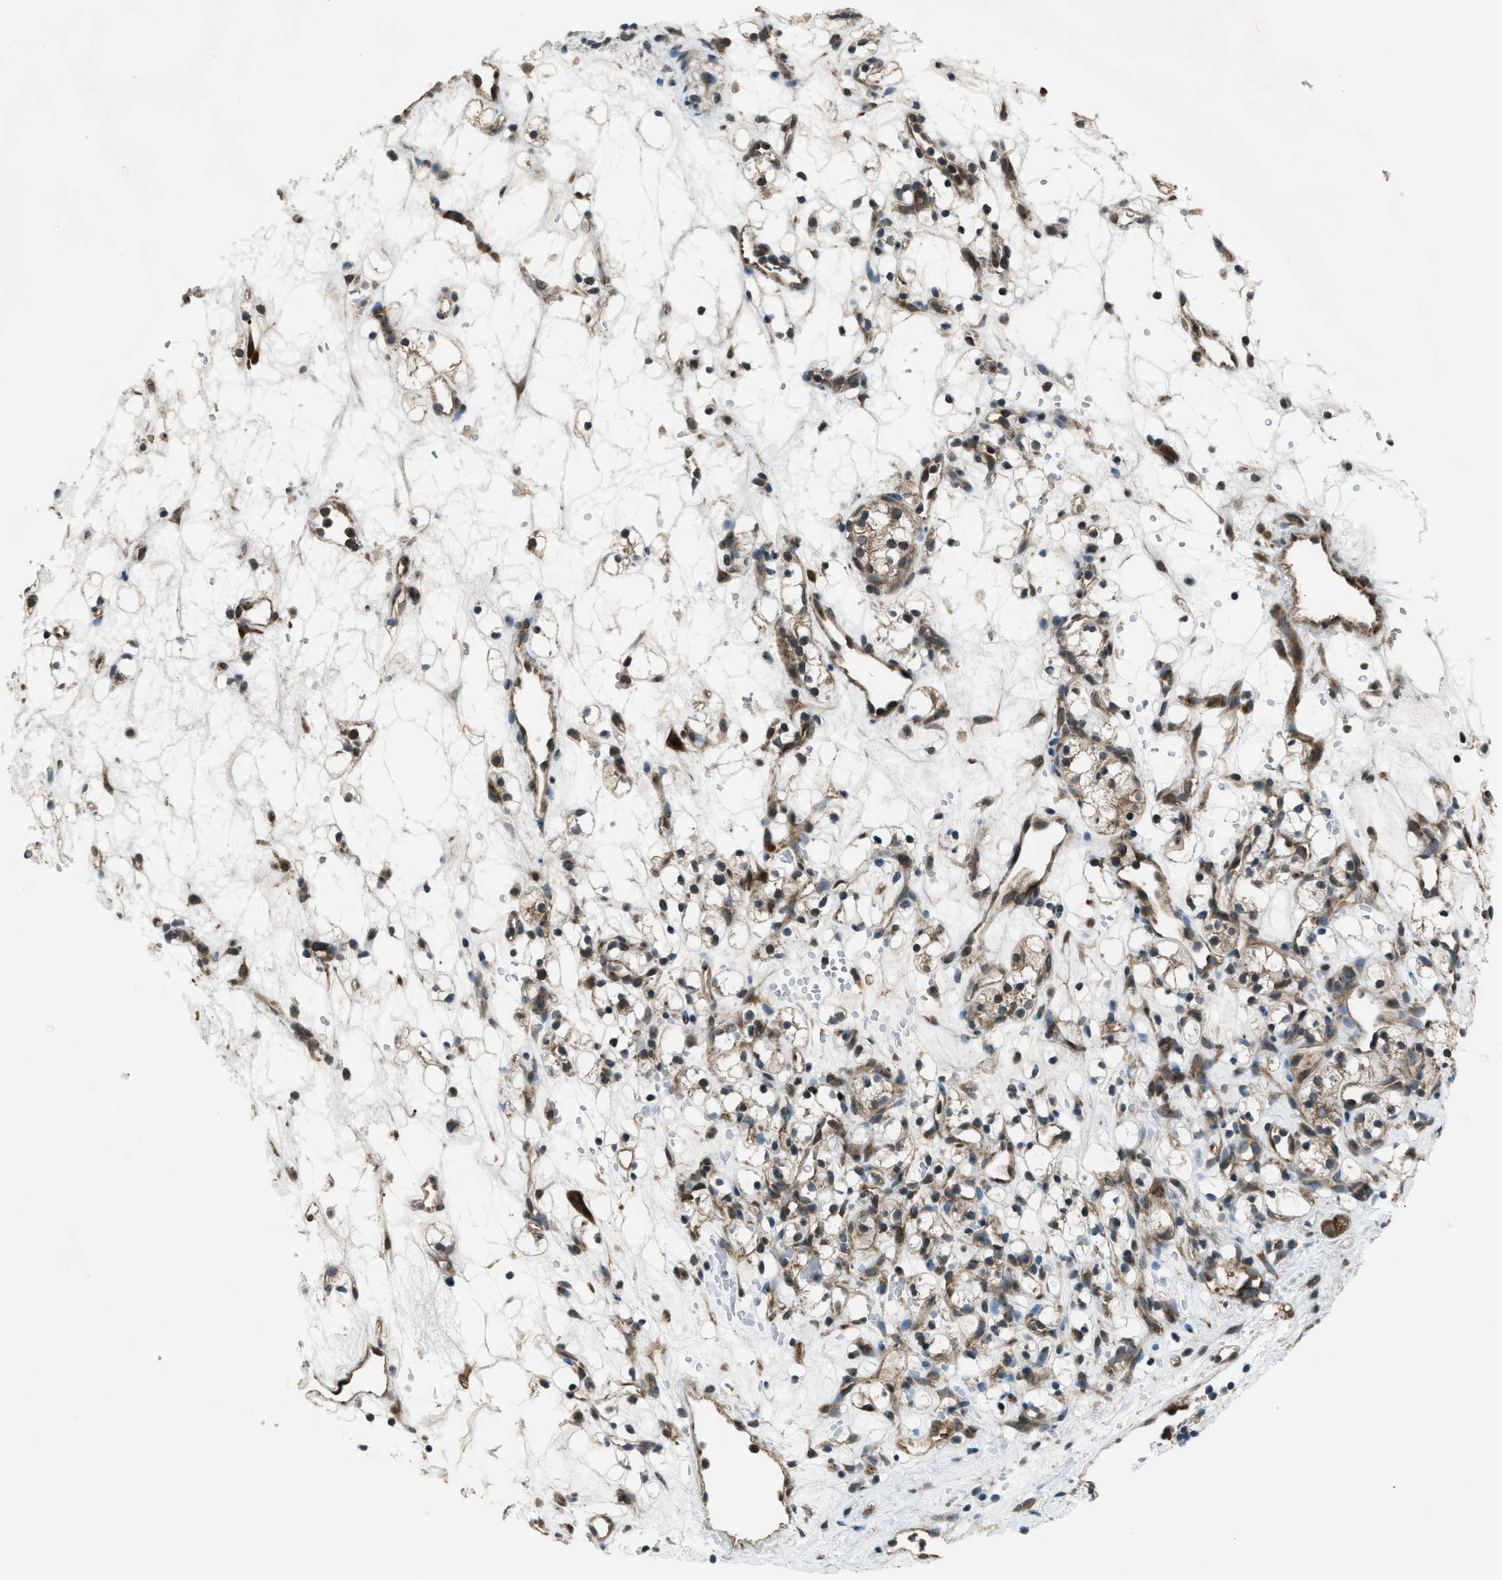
{"staining": {"intensity": "moderate", "quantity": "<25%", "location": "cytoplasmic/membranous"}, "tissue": "renal cancer", "cell_type": "Tumor cells", "image_type": "cancer", "snomed": [{"axis": "morphology", "description": "Adenocarcinoma, NOS"}, {"axis": "topography", "description": "Kidney"}], "caption": "This is an image of immunohistochemistry staining of adenocarcinoma (renal), which shows moderate staining in the cytoplasmic/membranous of tumor cells.", "gene": "ASAP2", "patient": {"sex": "female", "age": 60}}